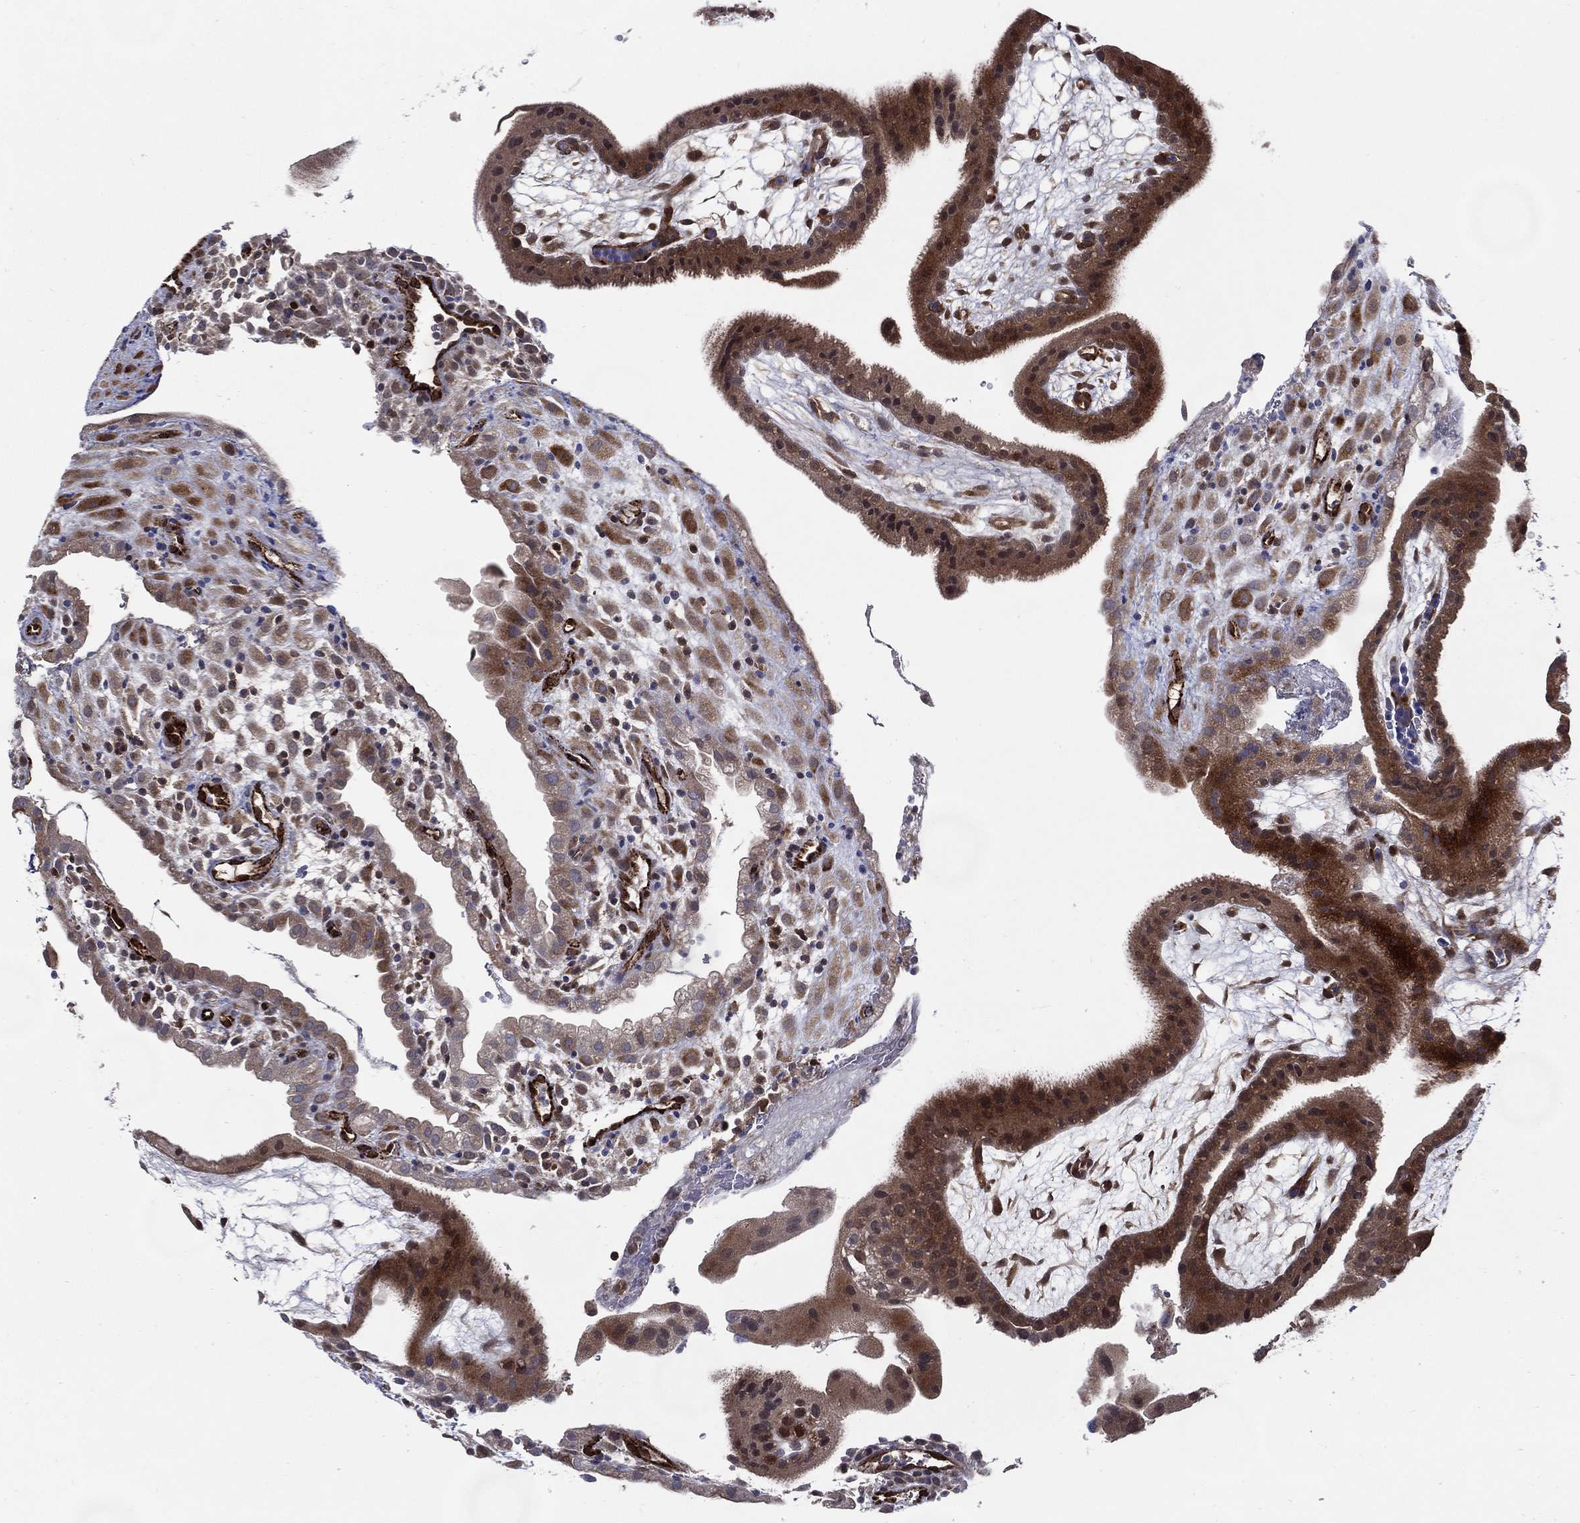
{"staining": {"intensity": "weak", "quantity": "<25%", "location": "cytoplasmic/membranous,nuclear"}, "tissue": "placenta", "cell_type": "Decidual cells", "image_type": "normal", "snomed": [{"axis": "morphology", "description": "Normal tissue, NOS"}, {"axis": "topography", "description": "Placenta"}], "caption": "Immunohistochemistry of unremarkable placenta demonstrates no positivity in decidual cells. The staining is performed using DAB (3,3'-diaminobenzidine) brown chromogen with nuclei counter-stained in using hematoxylin.", "gene": "ARHGAP11A", "patient": {"sex": "female", "age": 19}}